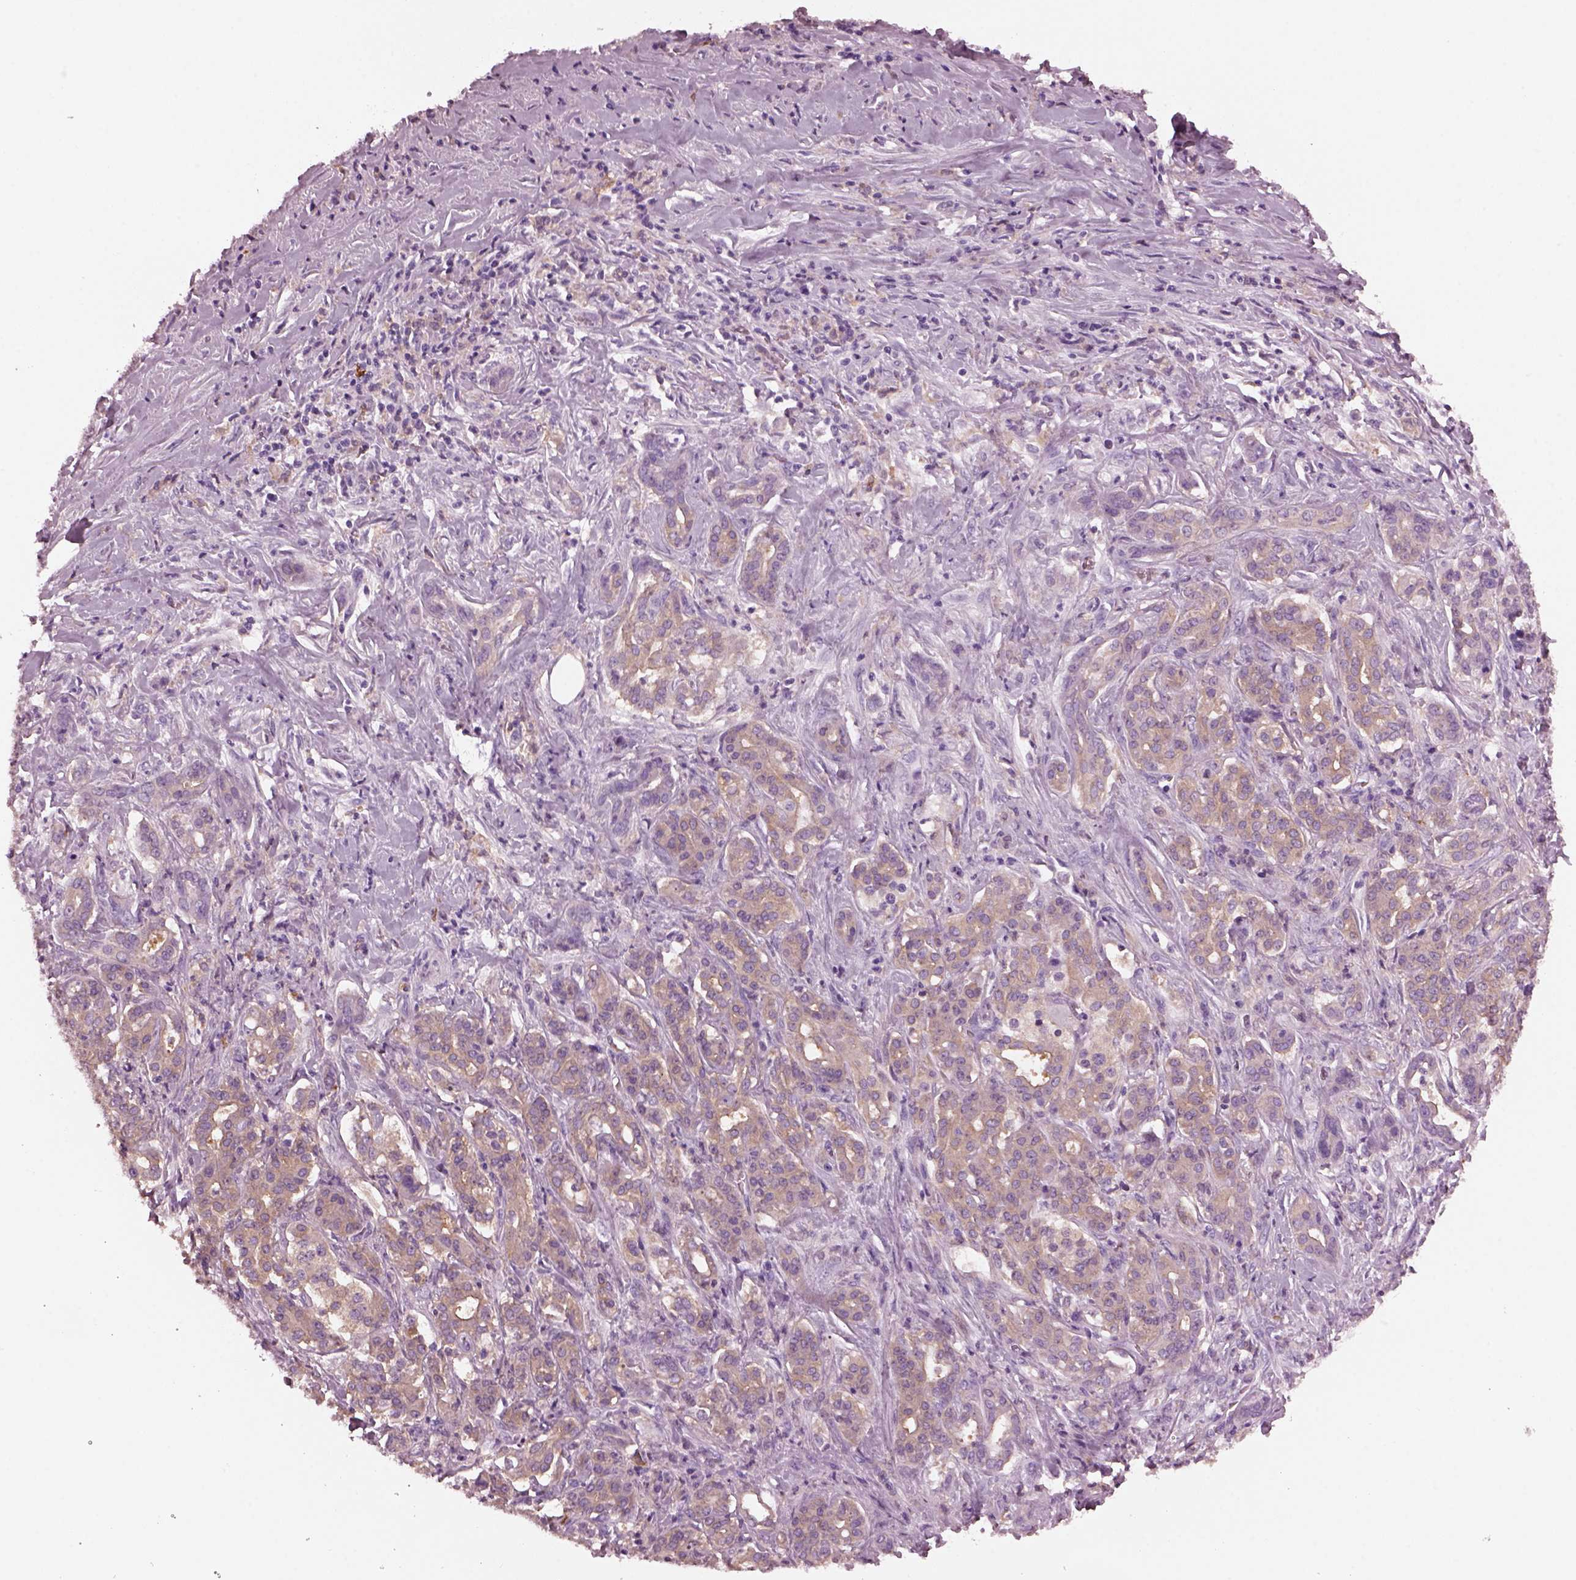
{"staining": {"intensity": "weak", "quantity": ">75%", "location": "cytoplasmic/membranous"}, "tissue": "pancreatic cancer", "cell_type": "Tumor cells", "image_type": "cancer", "snomed": [{"axis": "morphology", "description": "Normal tissue, NOS"}, {"axis": "morphology", "description": "Inflammation, NOS"}, {"axis": "morphology", "description": "Adenocarcinoma, NOS"}, {"axis": "topography", "description": "Pancreas"}], "caption": "Pancreatic cancer tissue reveals weak cytoplasmic/membranous expression in about >75% of tumor cells", "gene": "SHTN1", "patient": {"sex": "male", "age": 57}}